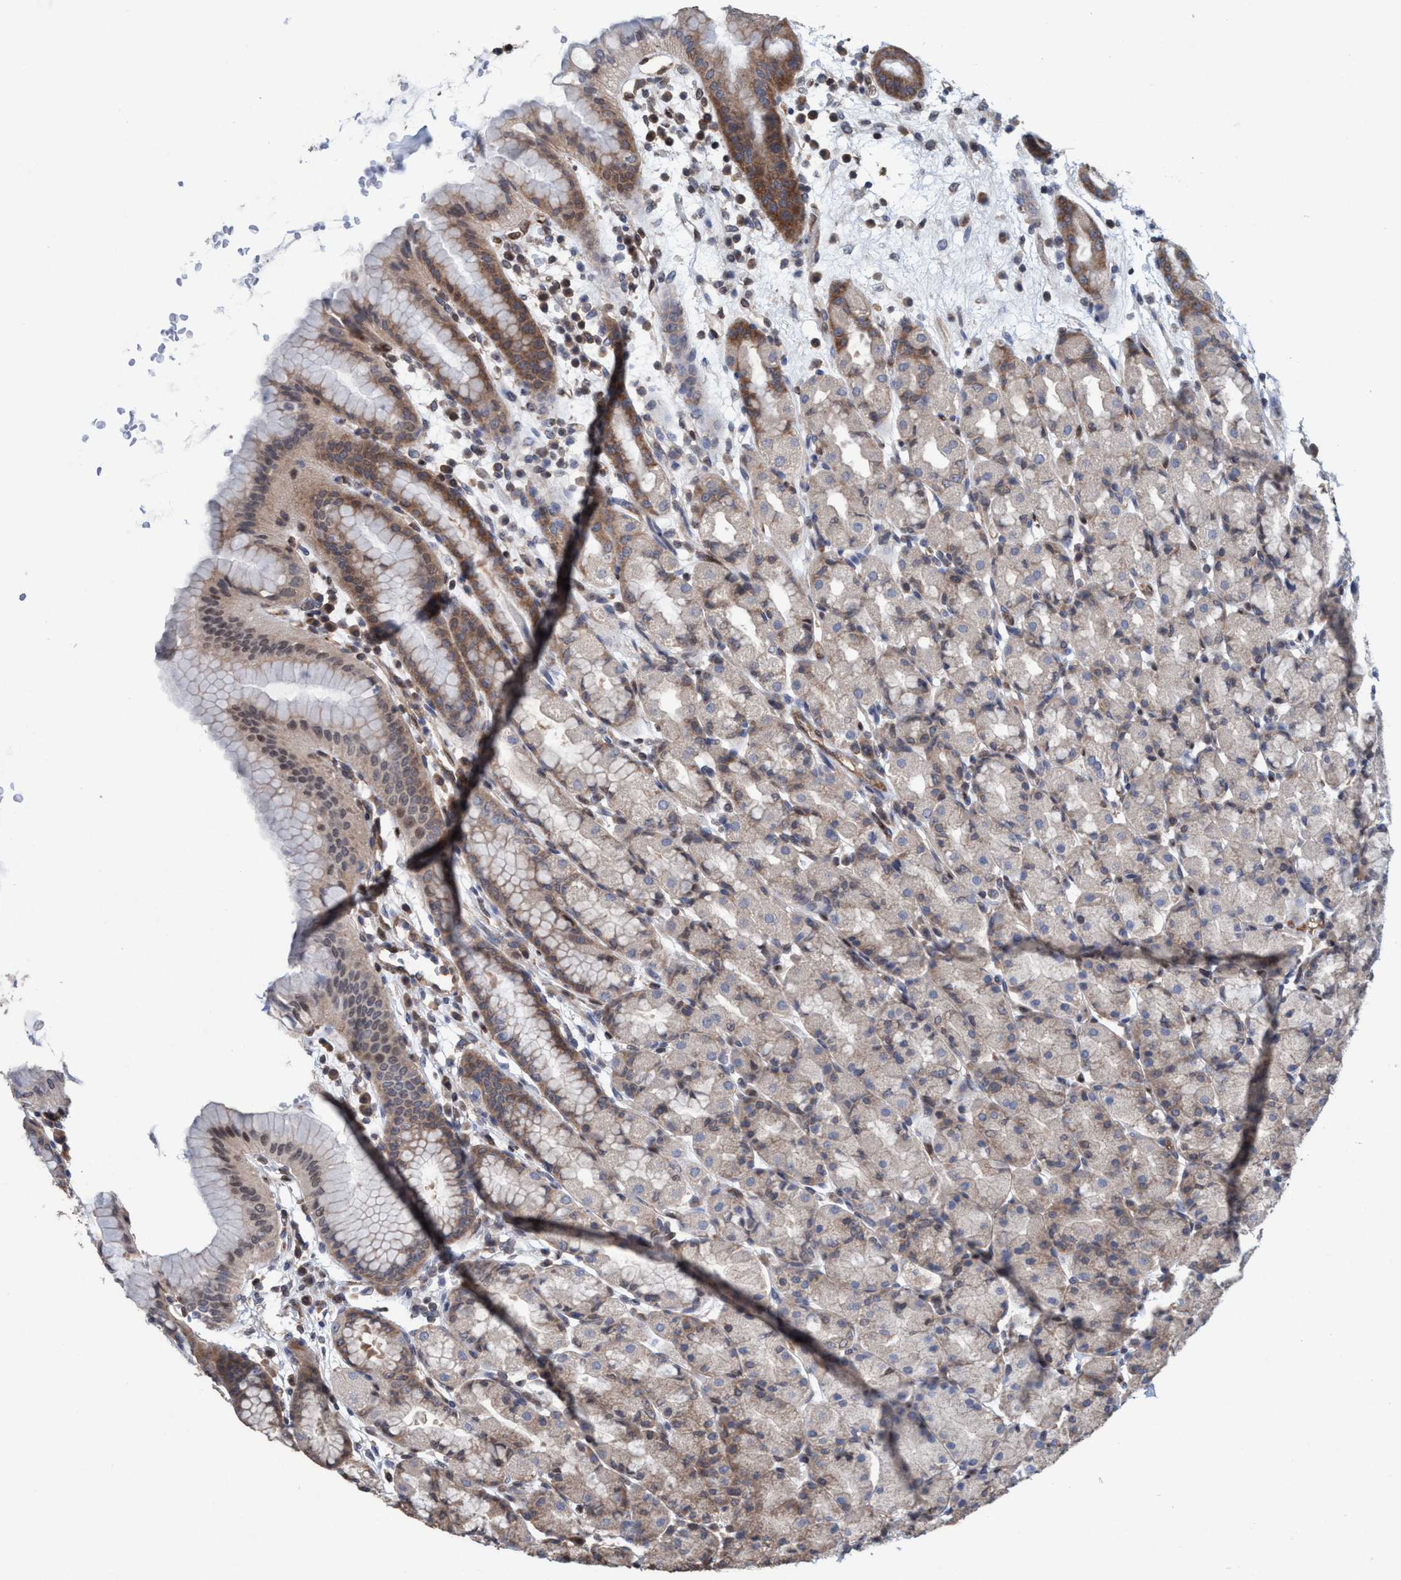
{"staining": {"intensity": "moderate", "quantity": "25%-75%", "location": "cytoplasmic/membranous,nuclear"}, "tissue": "stomach", "cell_type": "Glandular cells", "image_type": "normal", "snomed": [{"axis": "morphology", "description": "Normal tissue, NOS"}, {"axis": "topography", "description": "Stomach, upper"}], "caption": "Immunohistochemical staining of benign human stomach displays medium levels of moderate cytoplasmic/membranous,nuclear staining in approximately 25%-75% of glandular cells. (DAB (3,3'-diaminobenzidine) IHC, brown staining for protein, blue staining for nuclei).", "gene": "METAP2", "patient": {"sex": "male", "age": 68}}